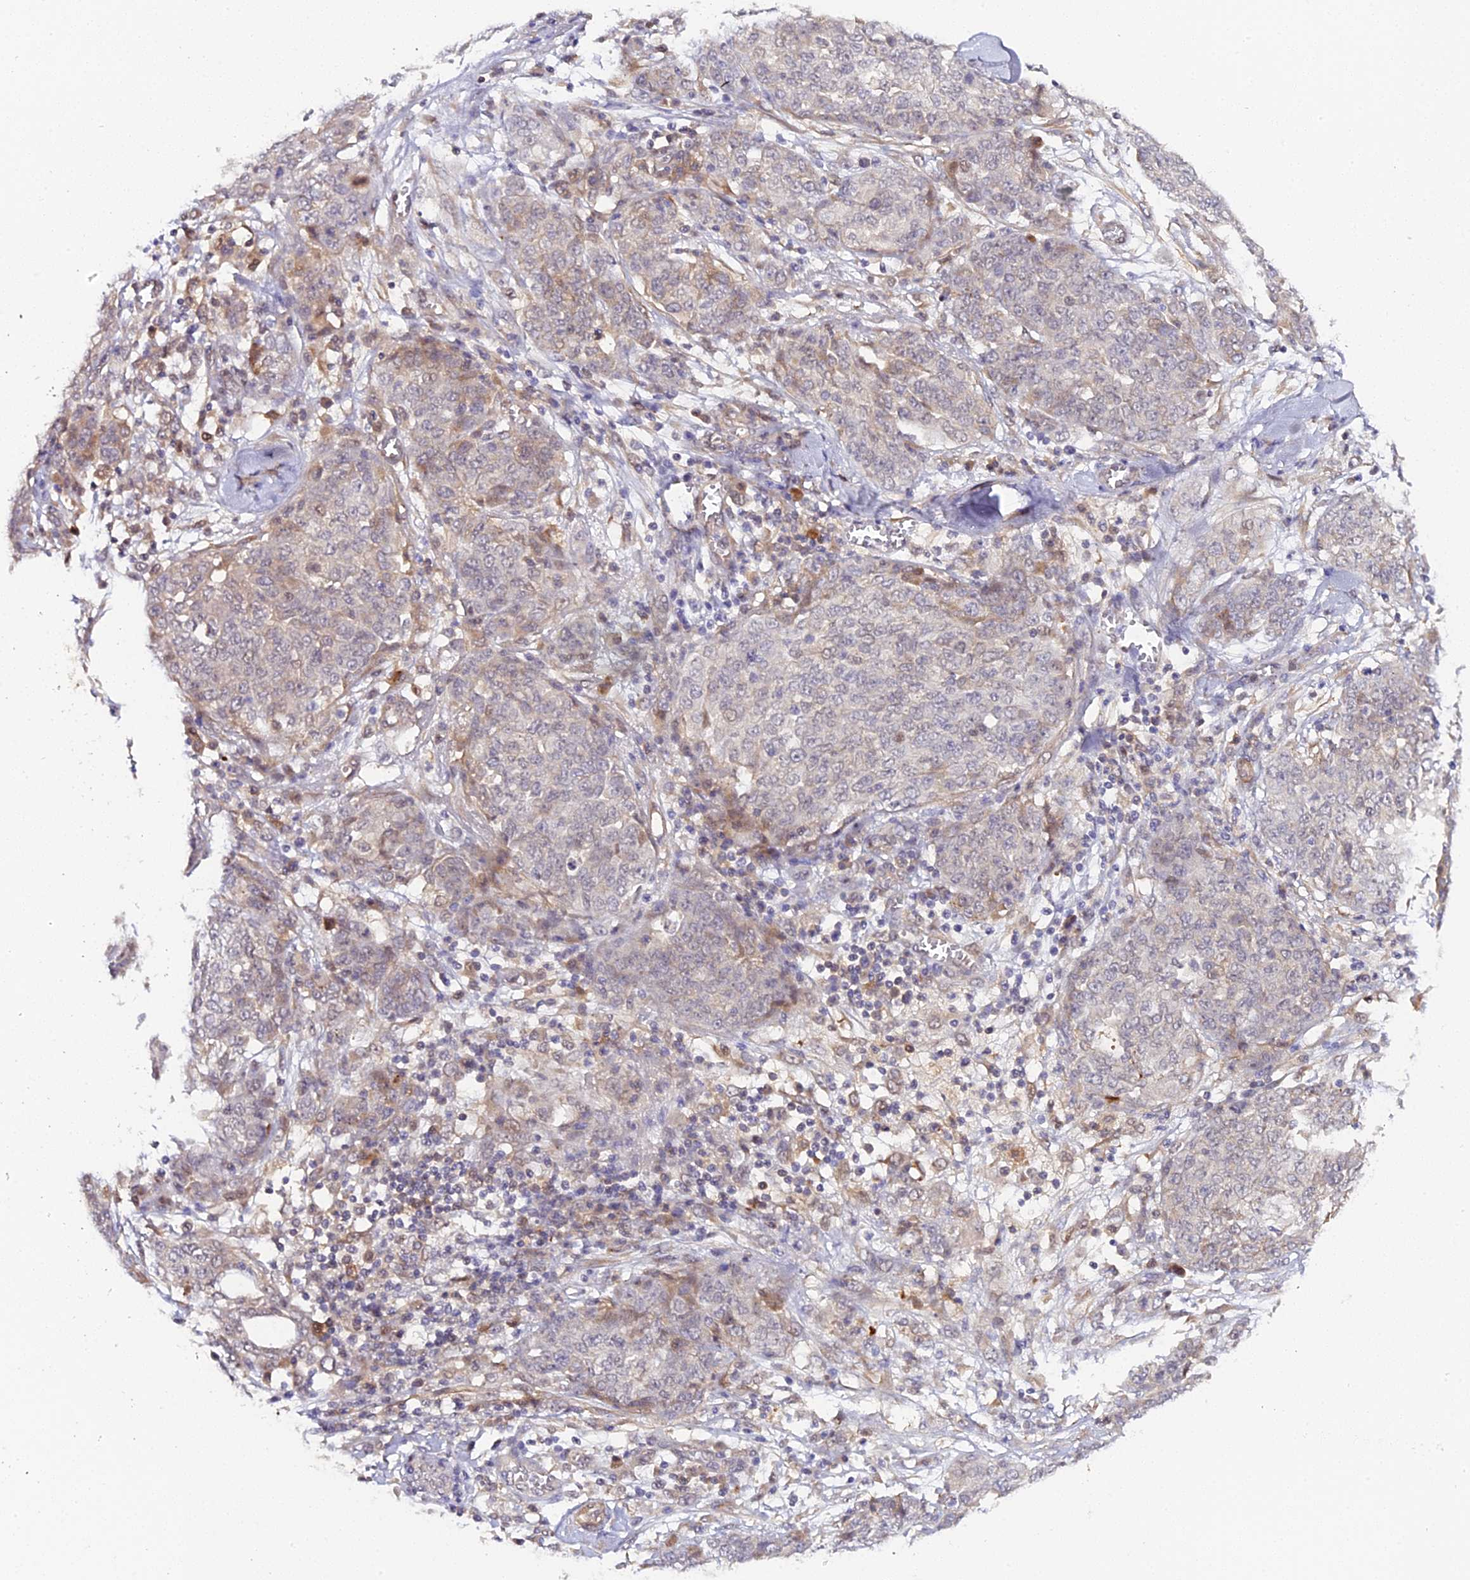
{"staining": {"intensity": "negative", "quantity": "none", "location": "none"}, "tissue": "ovarian cancer", "cell_type": "Tumor cells", "image_type": "cancer", "snomed": [{"axis": "morphology", "description": "Cystadenocarcinoma, serous, NOS"}, {"axis": "topography", "description": "Soft tissue"}, {"axis": "topography", "description": "Ovary"}], "caption": "There is no significant expression in tumor cells of serous cystadenocarcinoma (ovarian).", "gene": "IMPACT", "patient": {"sex": "female", "age": 57}}